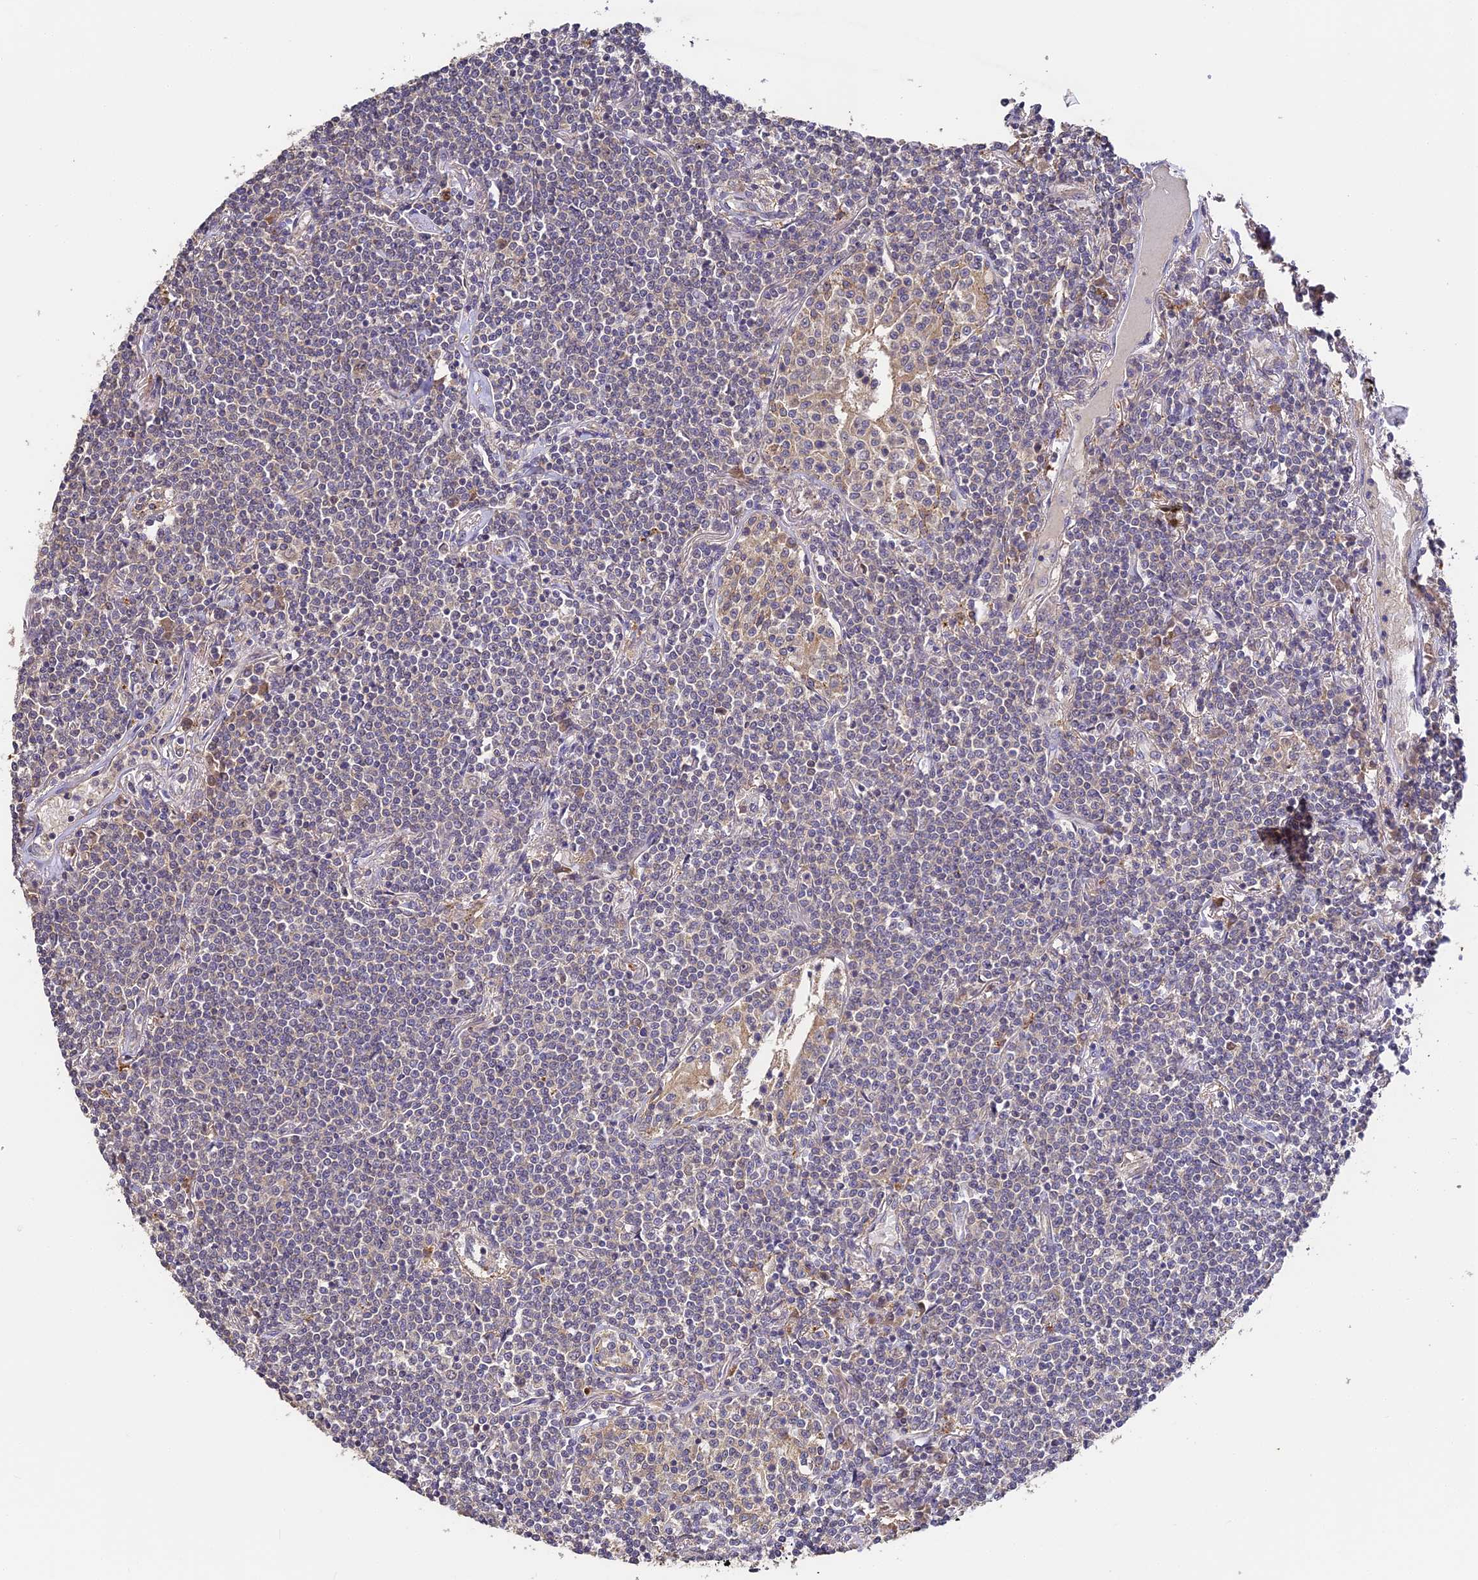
{"staining": {"intensity": "negative", "quantity": "none", "location": "none"}, "tissue": "lymphoma", "cell_type": "Tumor cells", "image_type": "cancer", "snomed": [{"axis": "morphology", "description": "Malignant lymphoma, non-Hodgkin's type, Low grade"}, {"axis": "topography", "description": "Lung"}], "caption": "IHC of human malignant lymphoma, non-Hodgkin's type (low-grade) reveals no positivity in tumor cells.", "gene": "YAE1", "patient": {"sex": "female", "age": 71}}